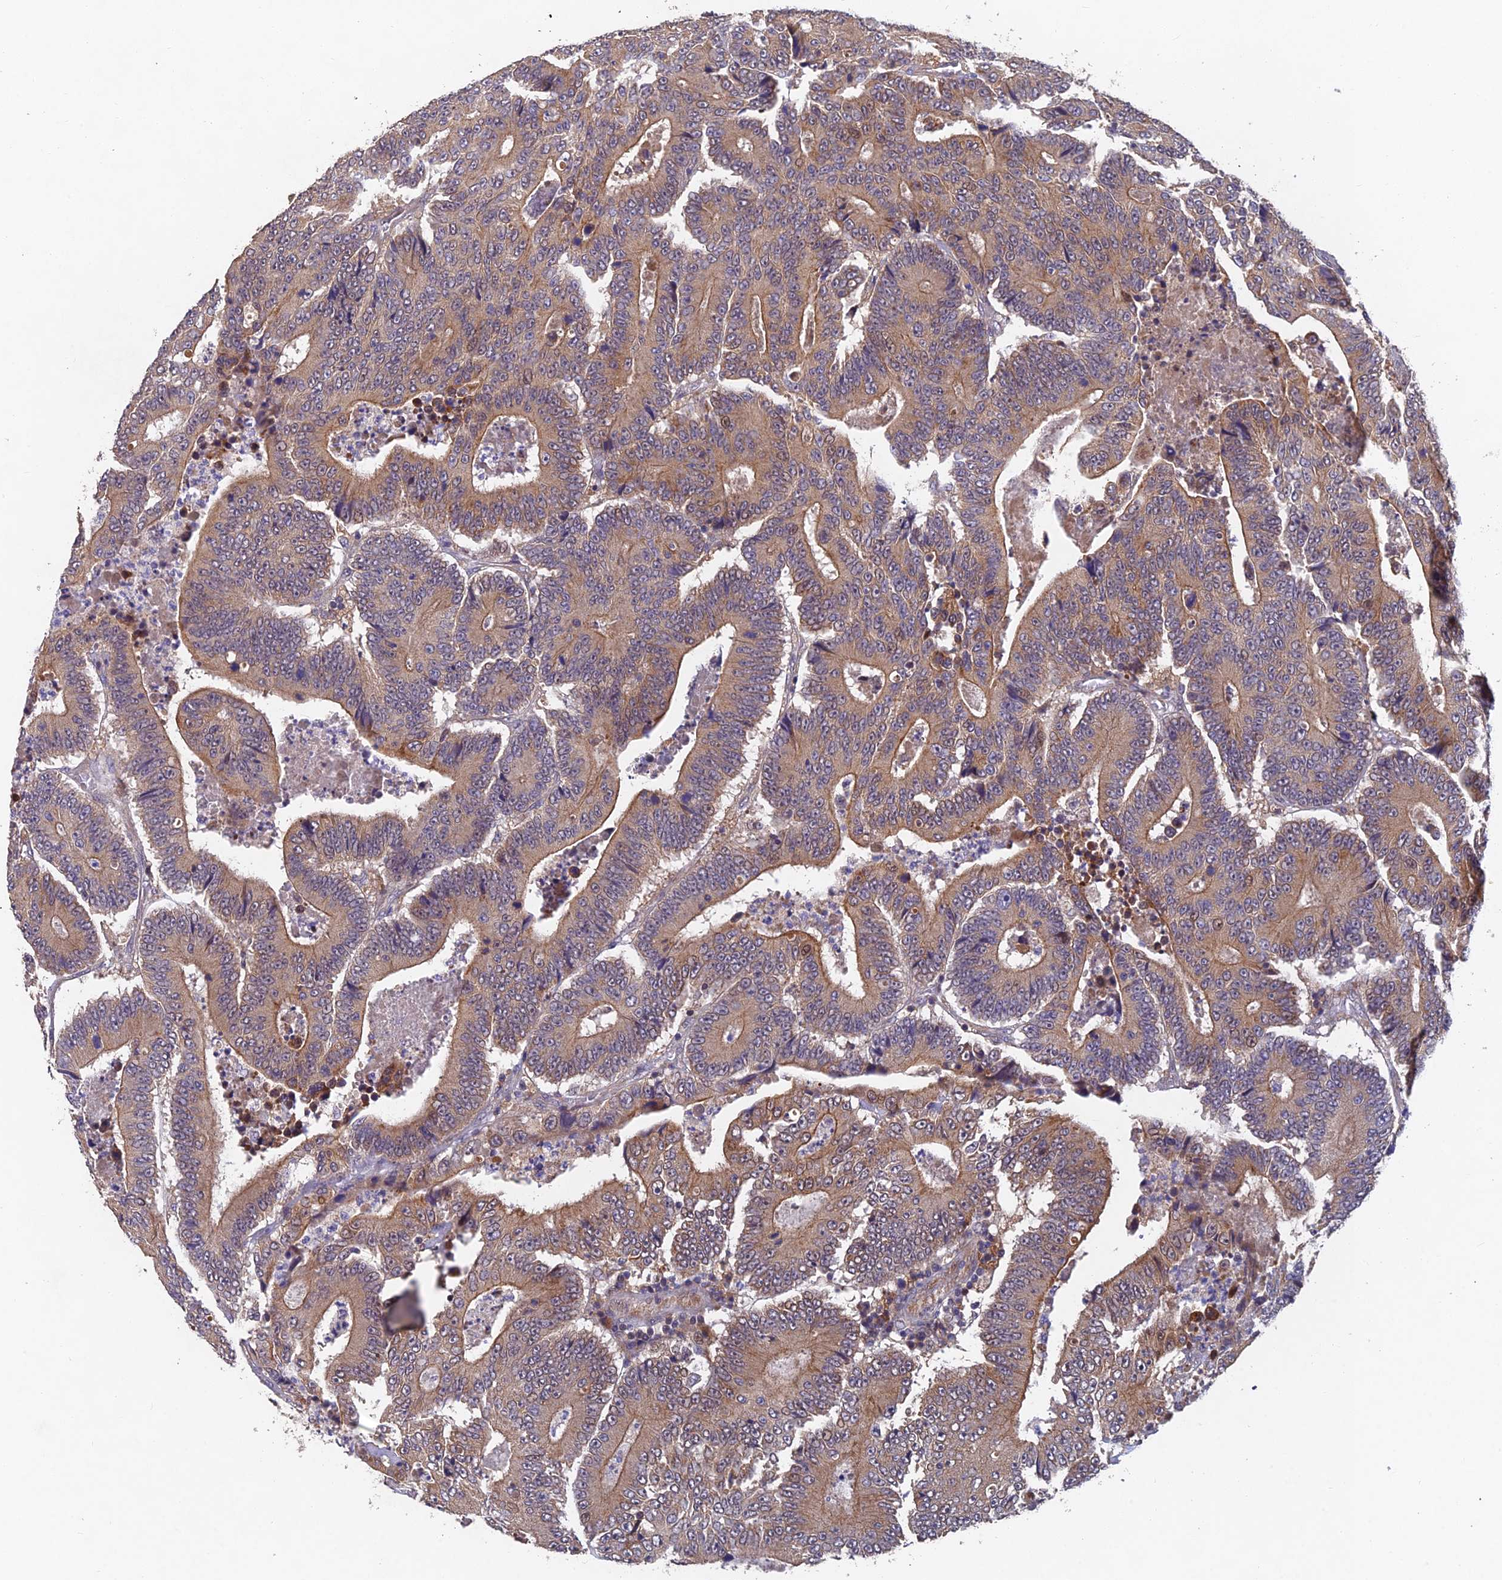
{"staining": {"intensity": "moderate", "quantity": ">75%", "location": "cytoplasmic/membranous"}, "tissue": "colorectal cancer", "cell_type": "Tumor cells", "image_type": "cancer", "snomed": [{"axis": "morphology", "description": "Adenocarcinoma, NOS"}, {"axis": "topography", "description": "Colon"}], "caption": "Colorectal adenocarcinoma stained with a protein marker displays moderate staining in tumor cells.", "gene": "NSMCE1", "patient": {"sex": "male", "age": 83}}